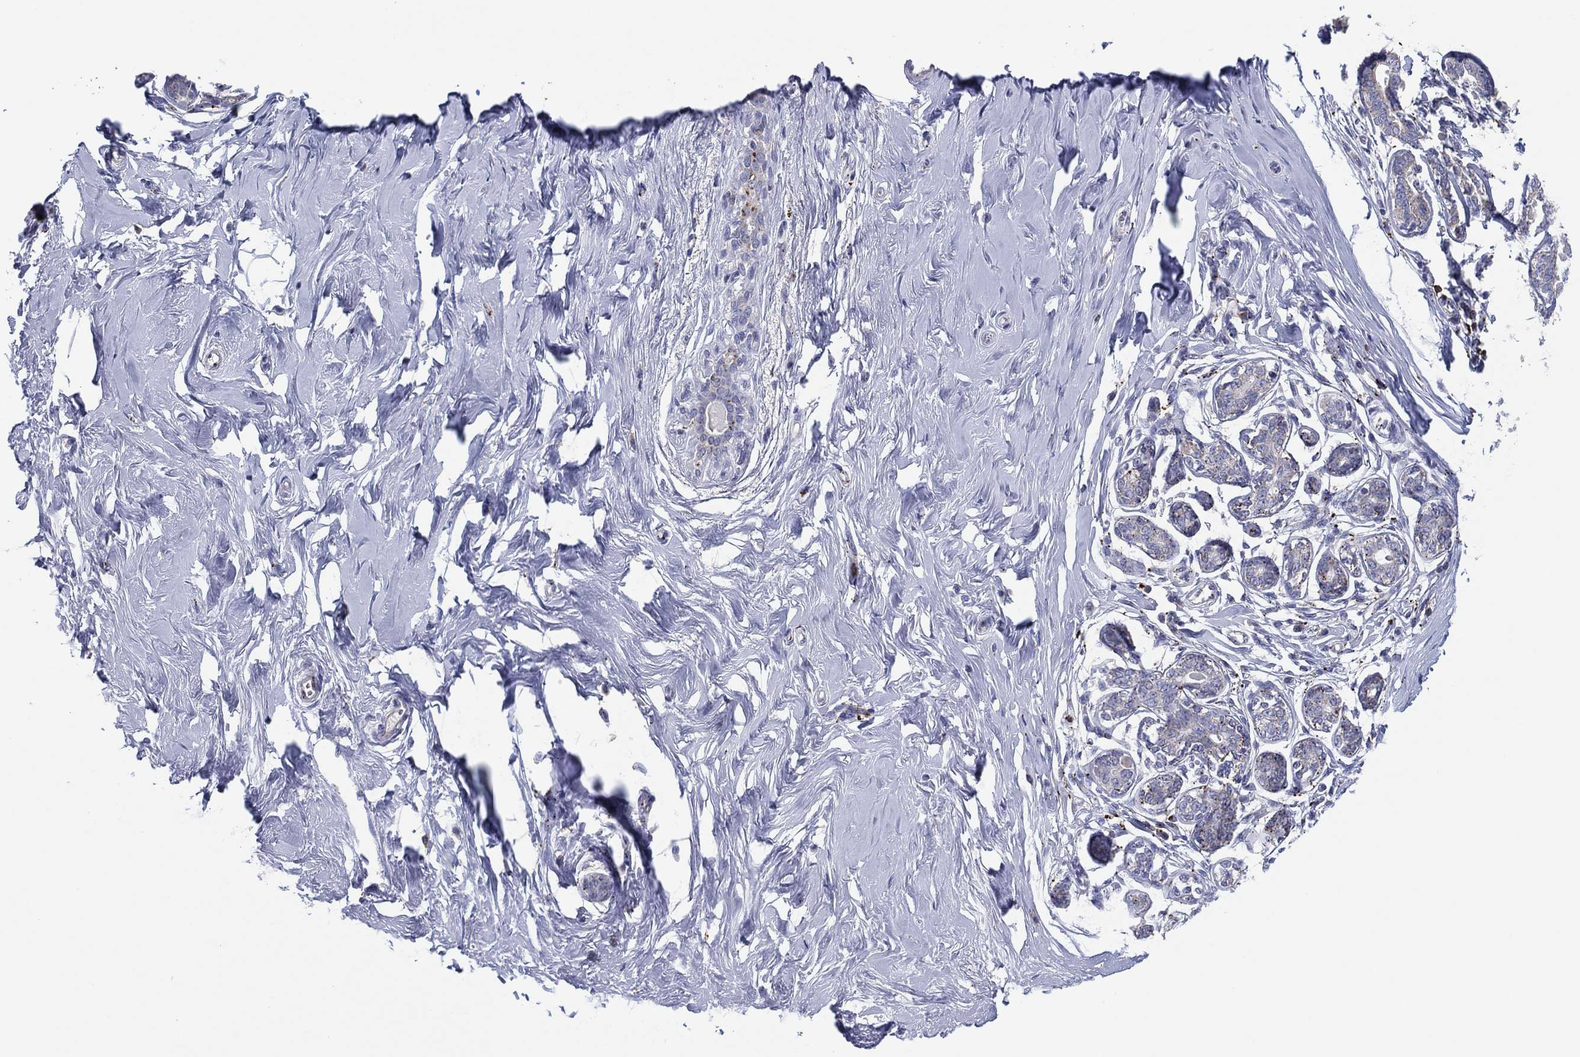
{"staining": {"intensity": "negative", "quantity": "none", "location": "none"}, "tissue": "breast", "cell_type": "Adipocytes", "image_type": "normal", "snomed": [{"axis": "morphology", "description": "Normal tissue, NOS"}, {"axis": "topography", "description": "Skin"}, {"axis": "topography", "description": "Breast"}], "caption": "Immunohistochemistry (IHC) of normal breast exhibits no staining in adipocytes.", "gene": "PLAC8", "patient": {"sex": "female", "age": 43}}